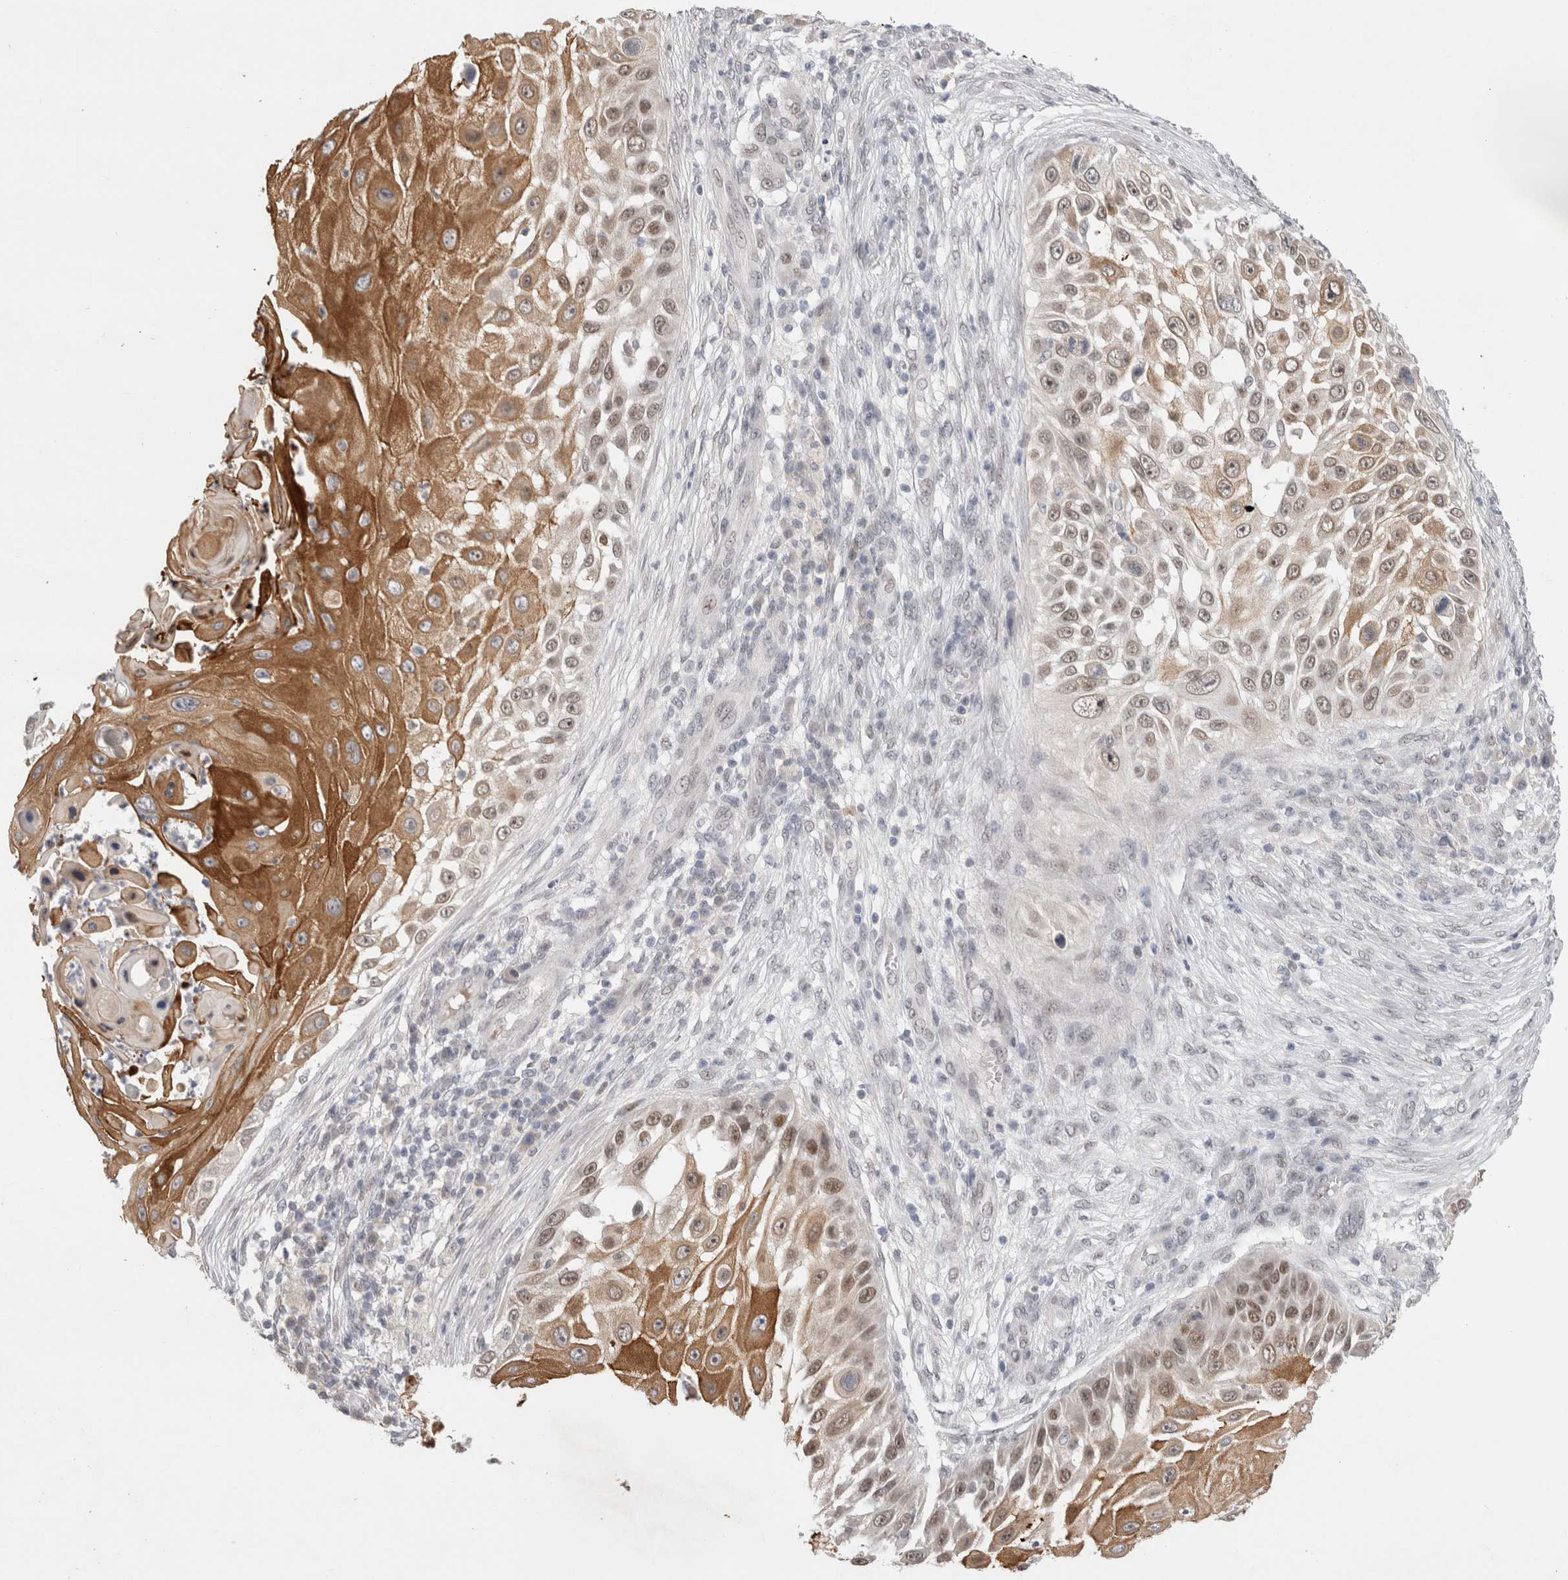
{"staining": {"intensity": "moderate", "quantity": ">75%", "location": "cytoplasmic/membranous,nuclear"}, "tissue": "skin cancer", "cell_type": "Tumor cells", "image_type": "cancer", "snomed": [{"axis": "morphology", "description": "Squamous cell carcinoma, NOS"}, {"axis": "topography", "description": "Skin"}], "caption": "A high-resolution histopathology image shows immunohistochemistry (IHC) staining of skin cancer, which displays moderate cytoplasmic/membranous and nuclear expression in about >75% of tumor cells.", "gene": "RECQL4", "patient": {"sex": "female", "age": 44}}